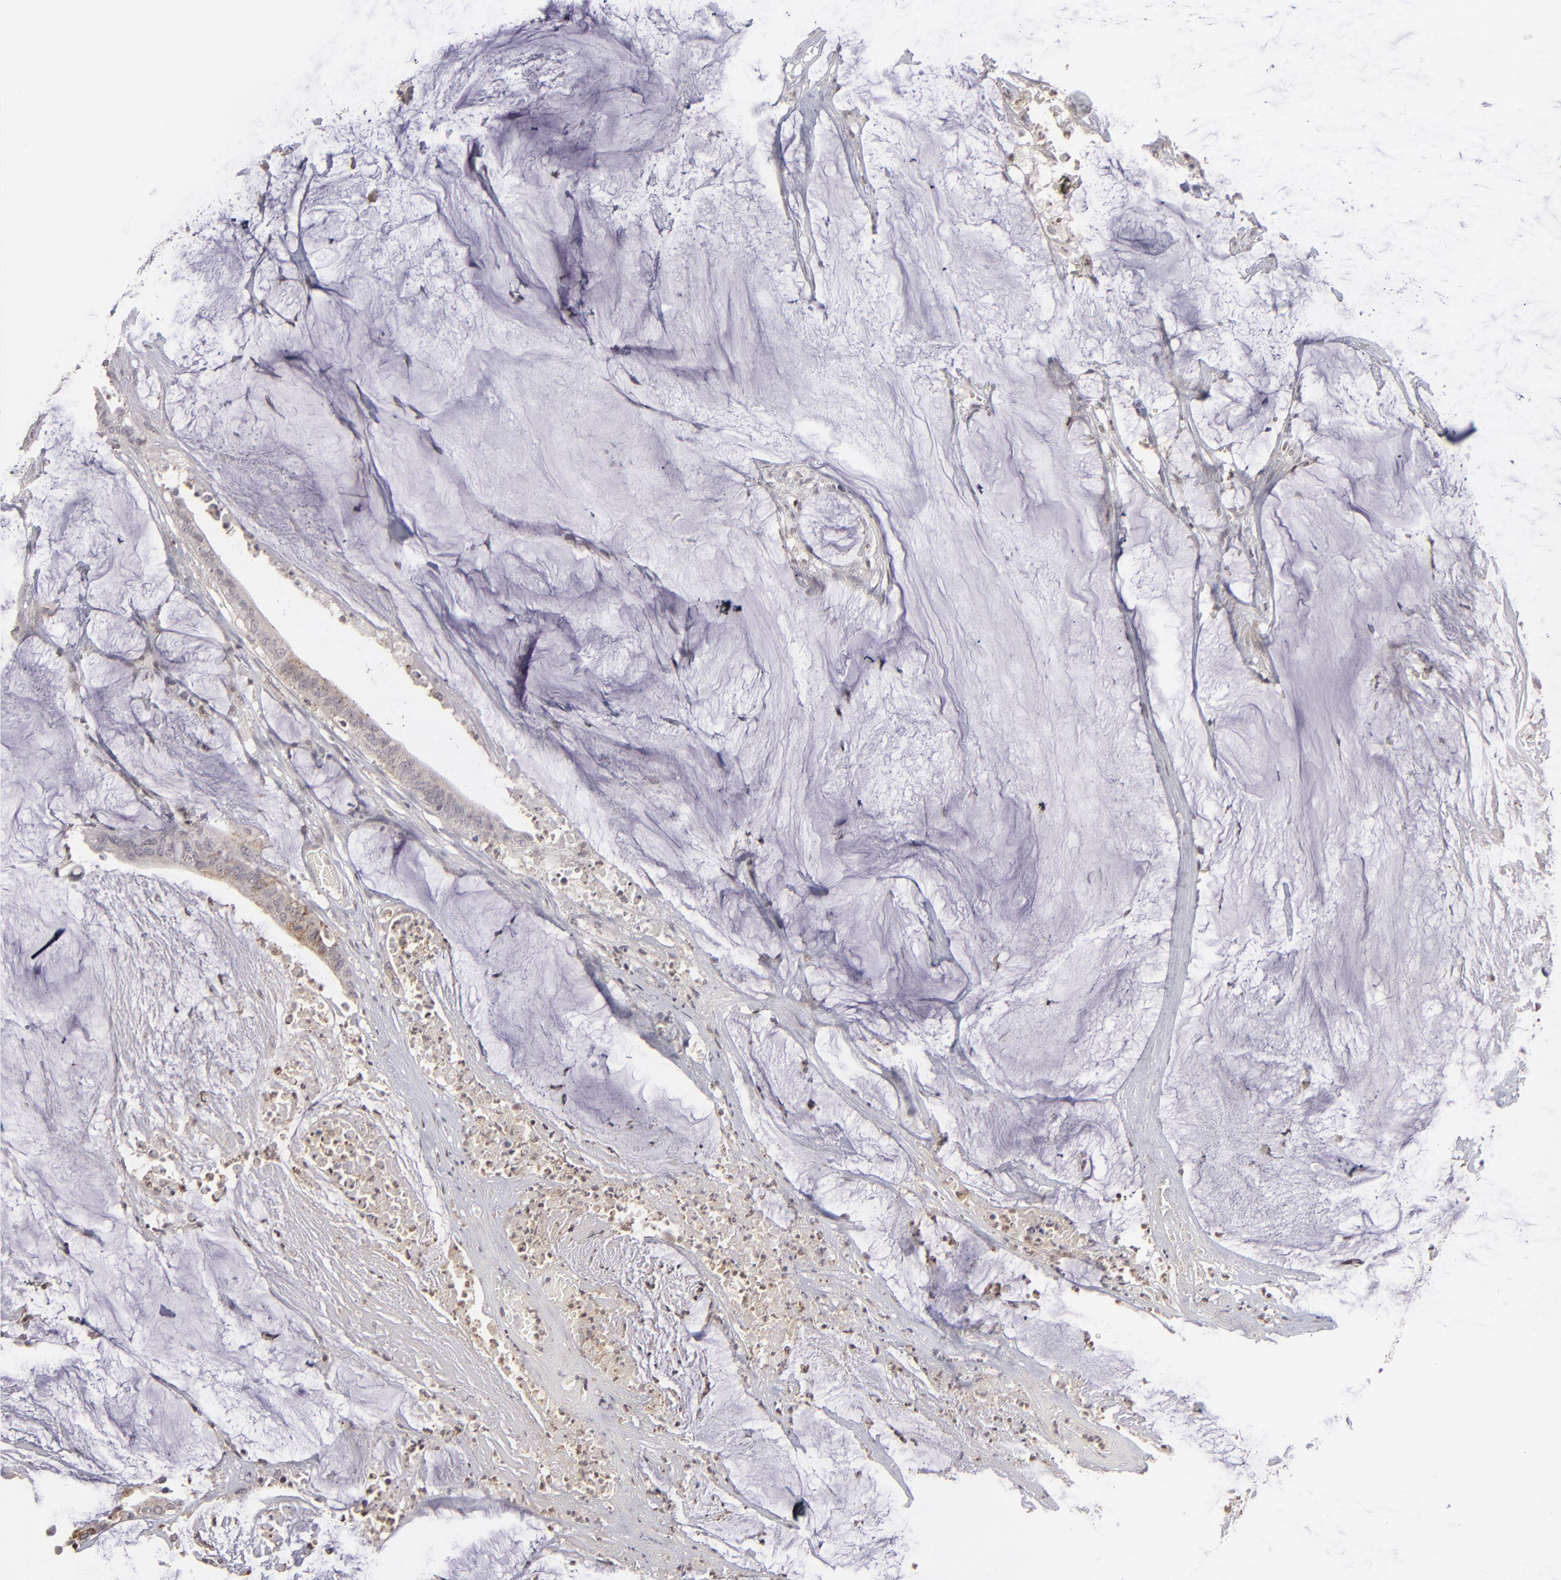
{"staining": {"intensity": "moderate", "quantity": "25%-75%", "location": "cytoplasmic/membranous"}, "tissue": "colorectal cancer", "cell_type": "Tumor cells", "image_type": "cancer", "snomed": [{"axis": "morphology", "description": "Adenocarcinoma, NOS"}, {"axis": "topography", "description": "Rectum"}], "caption": "High-magnification brightfield microscopy of colorectal cancer stained with DAB (3,3'-diaminobenzidine) (brown) and counterstained with hematoxylin (blue). tumor cells exhibit moderate cytoplasmic/membranous expression is seen in about25%-75% of cells.", "gene": "CLDN2", "patient": {"sex": "female", "age": 66}}